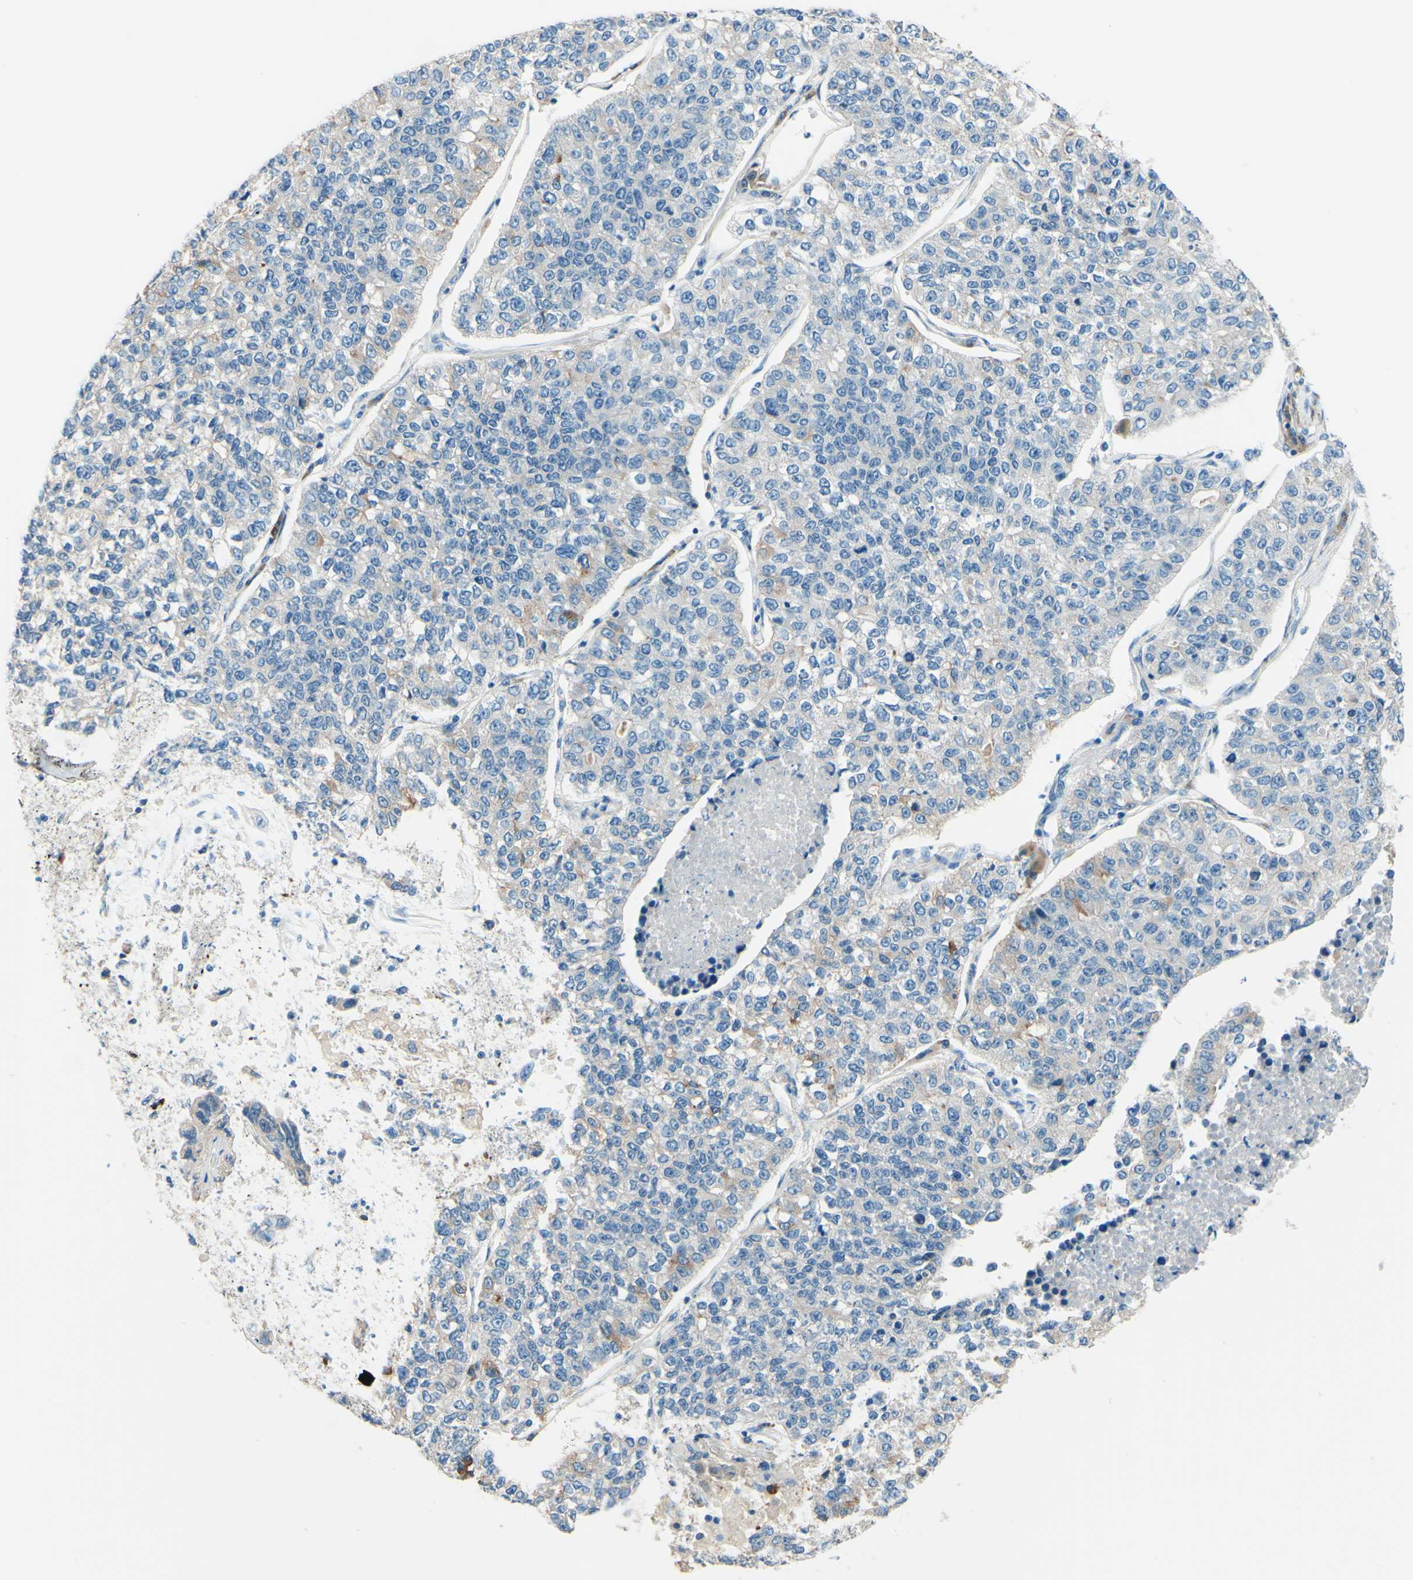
{"staining": {"intensity": "weak", "quantity": "<25%", "location": "cytoplasmic/membranous"}, "tissue": "lung cancer", "cell_type": "Tumor cells", "image_type": "cancer", "snomed": [{"axis": "morphology", "description": "Adenocarcinoma, NOS"}, {"axis": "topography", "description": "Lung"}], "caption": "IHC of lung adenocarcinoma reveals no expression in tumor cells.", "gene": "PASD1", "patient": {"sex": "male", "age": 49}}